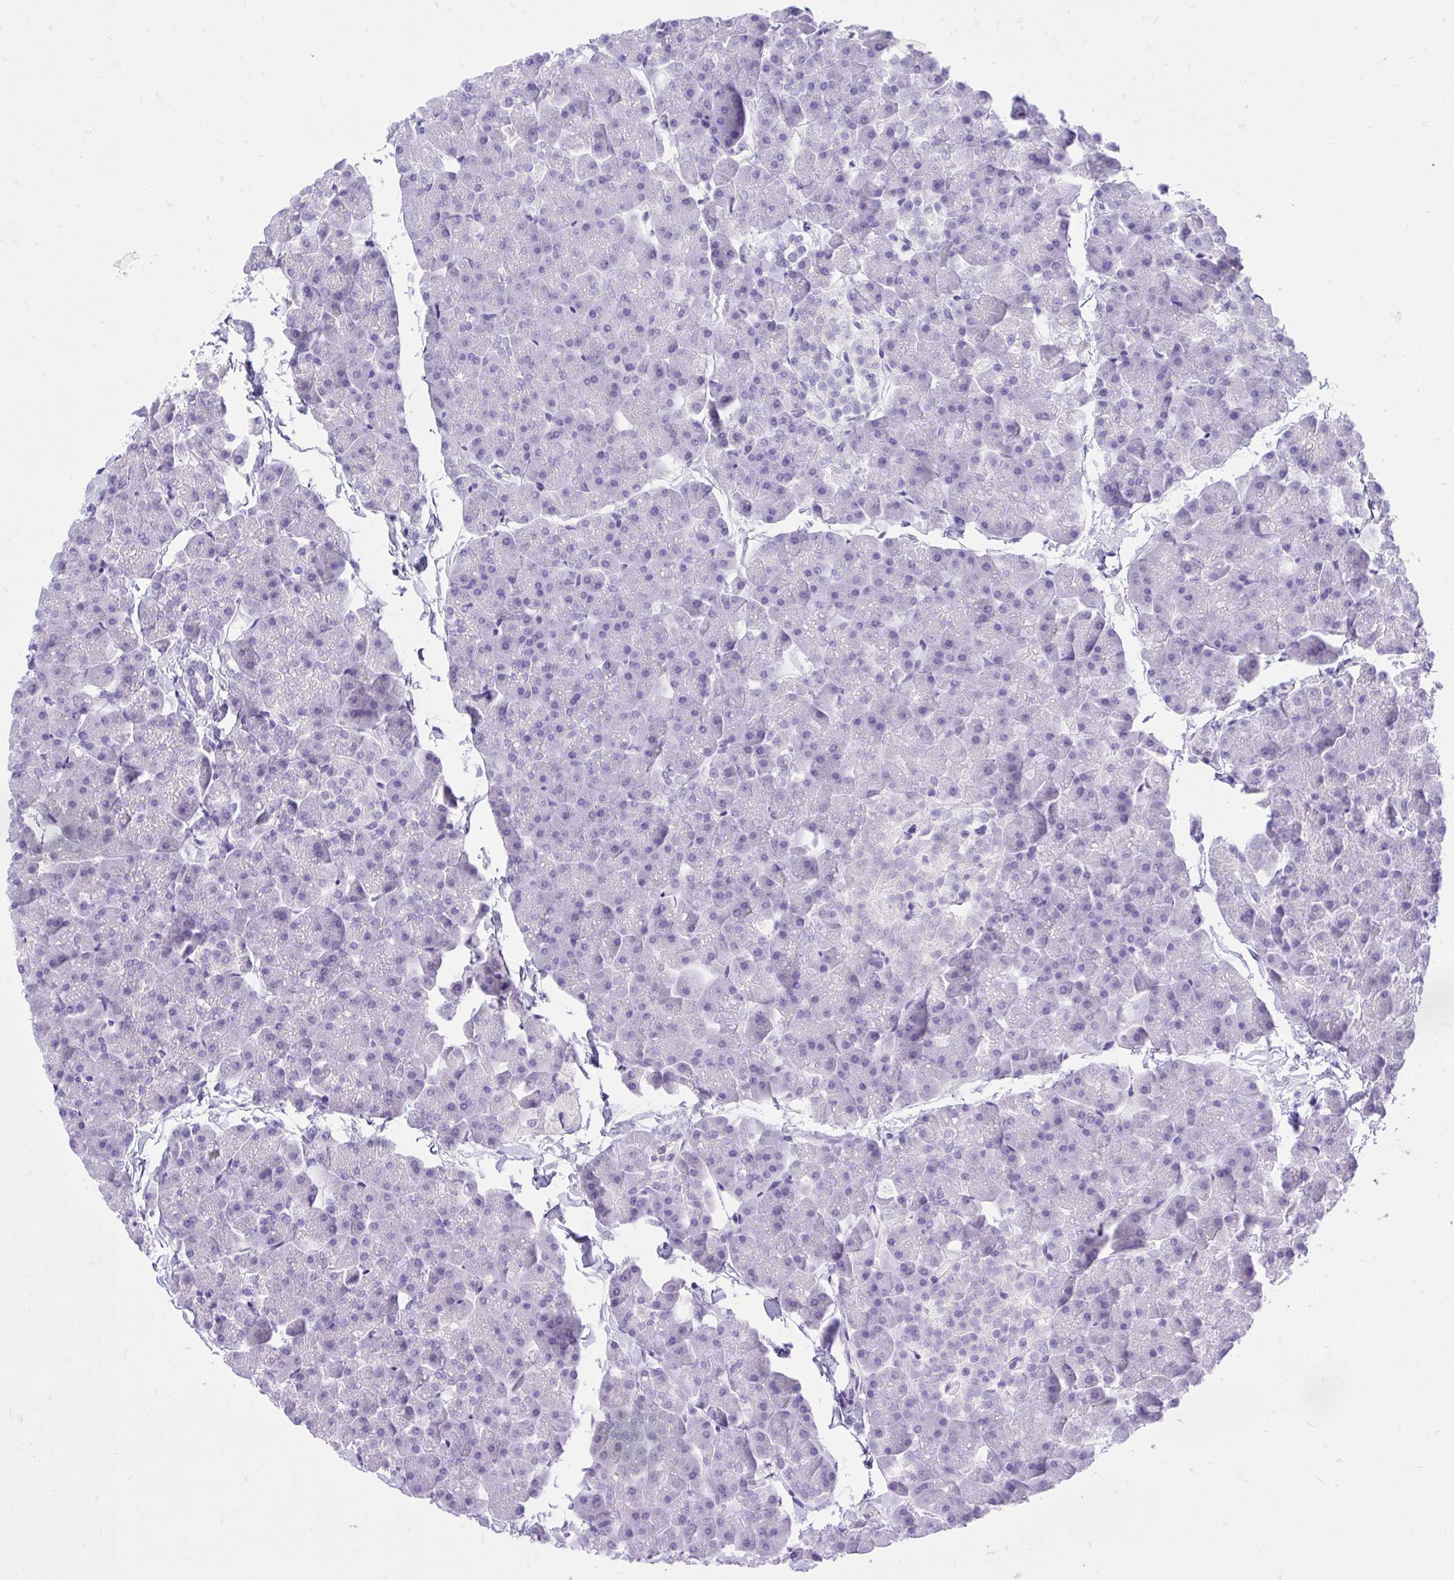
{"staining": {"intensity": "negative", "quantity": "none", "location": "none"}, "tissue": "pancreas", "cell_type": "Exocrine glandular cells", "image_type": "normal", "snomed": [{"axis": "morphology", "description": "Normal tissue, NOS"}, {"axis": "topography", "description": "Pancreas"}], "caption": "Immunohistochemistry image of unremarkable pancreas: pancreas stained with DAB (3,3'-diaminobenzidine) demonstrates no significant protein expression in exocrine glandular cells.", "gene": "MON1A", "patient": {"sex": "male", "age": 35}}